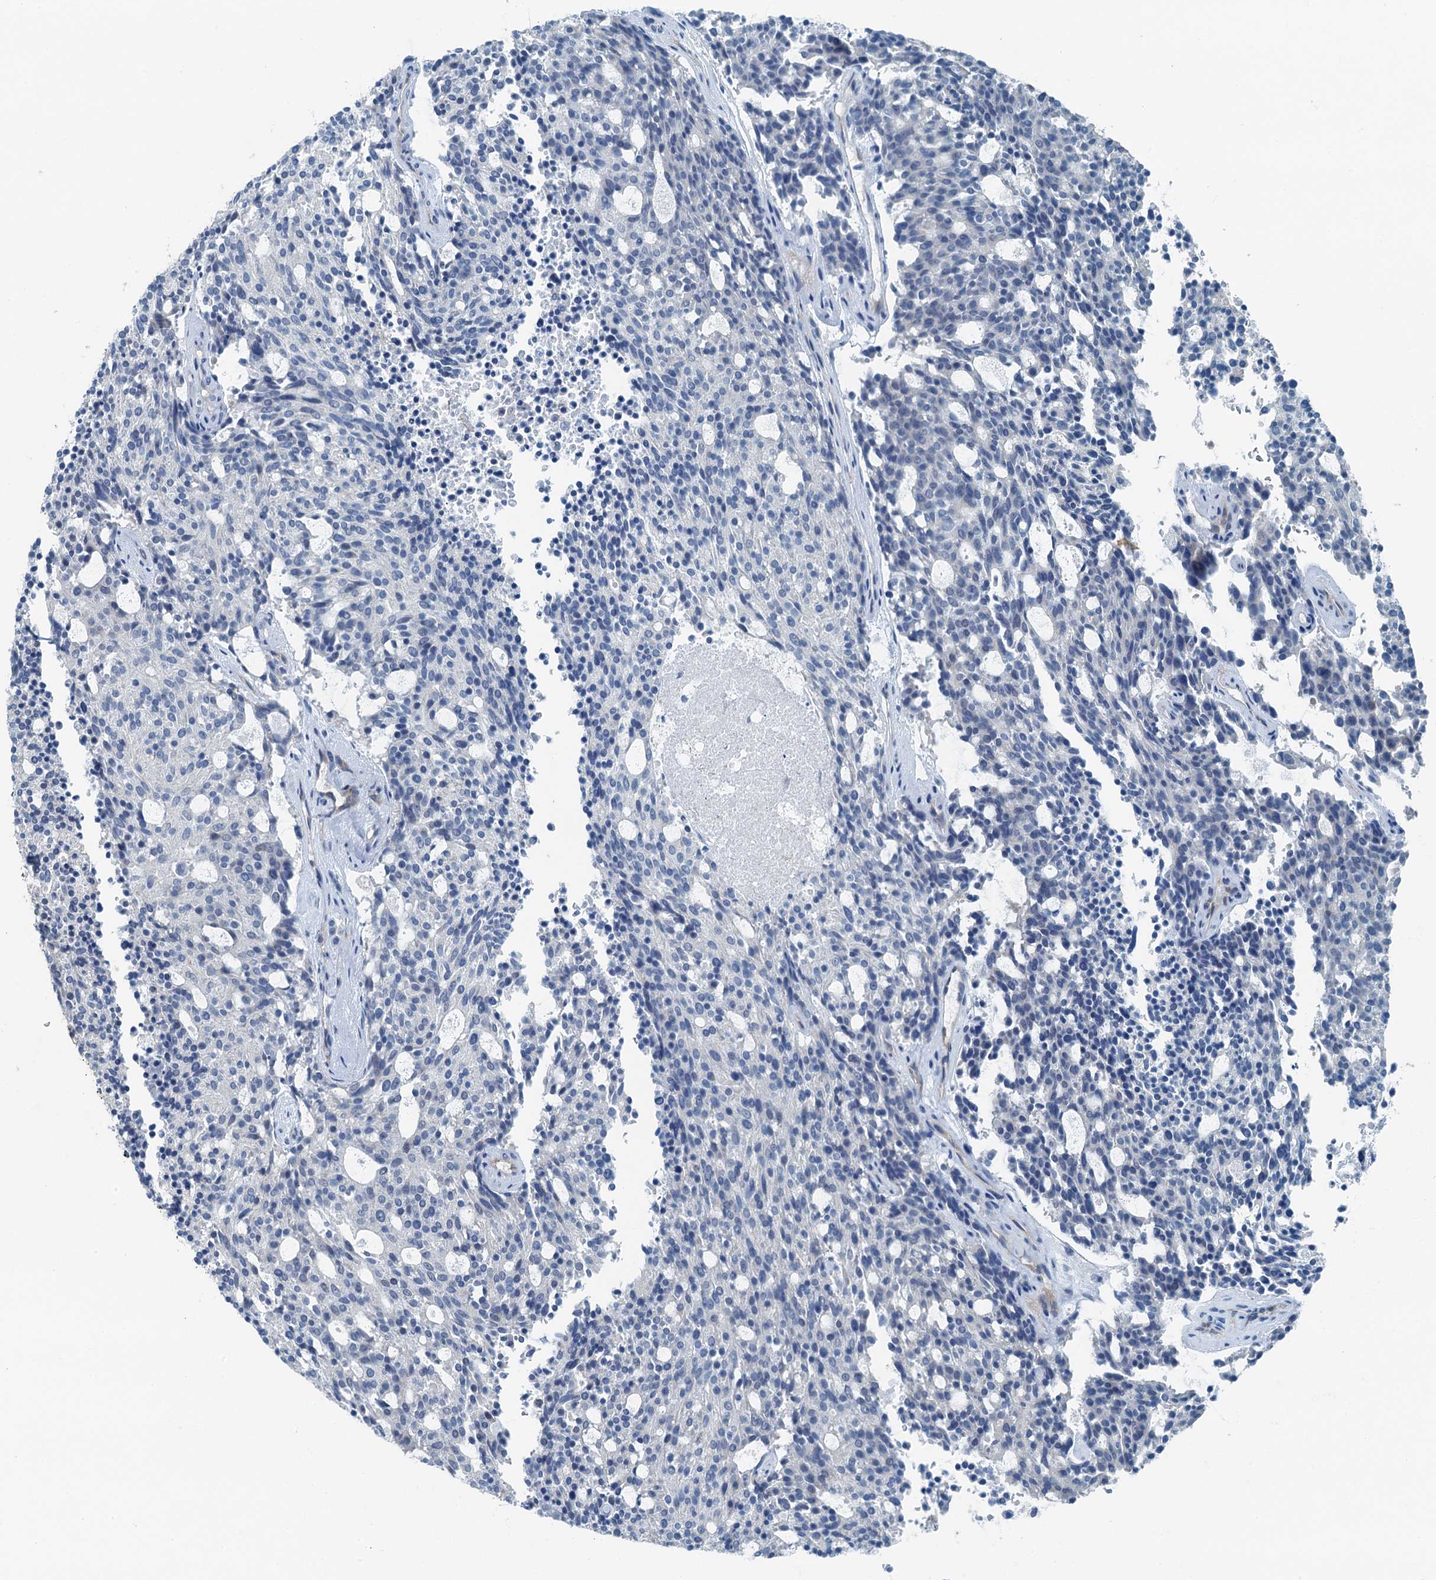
{"staining": {"intensity": "negative", "quantity": "none", "location": "none"}, "tissue": "carcinoid", "cell_type": "Tumor cells", "image_type": "cancer", "snomed": [{"axis": "morphology", "description": "Carcinoid, malignant, NOS"}, {"axis": "topography", "description": "Pancreas"}], "caption": "This is a image of IHC staining of malignant carcinoid, which shows no expression in tumor cells.", "gene": "GFOD2", "patient": {"sex": "female", "age": 54}}